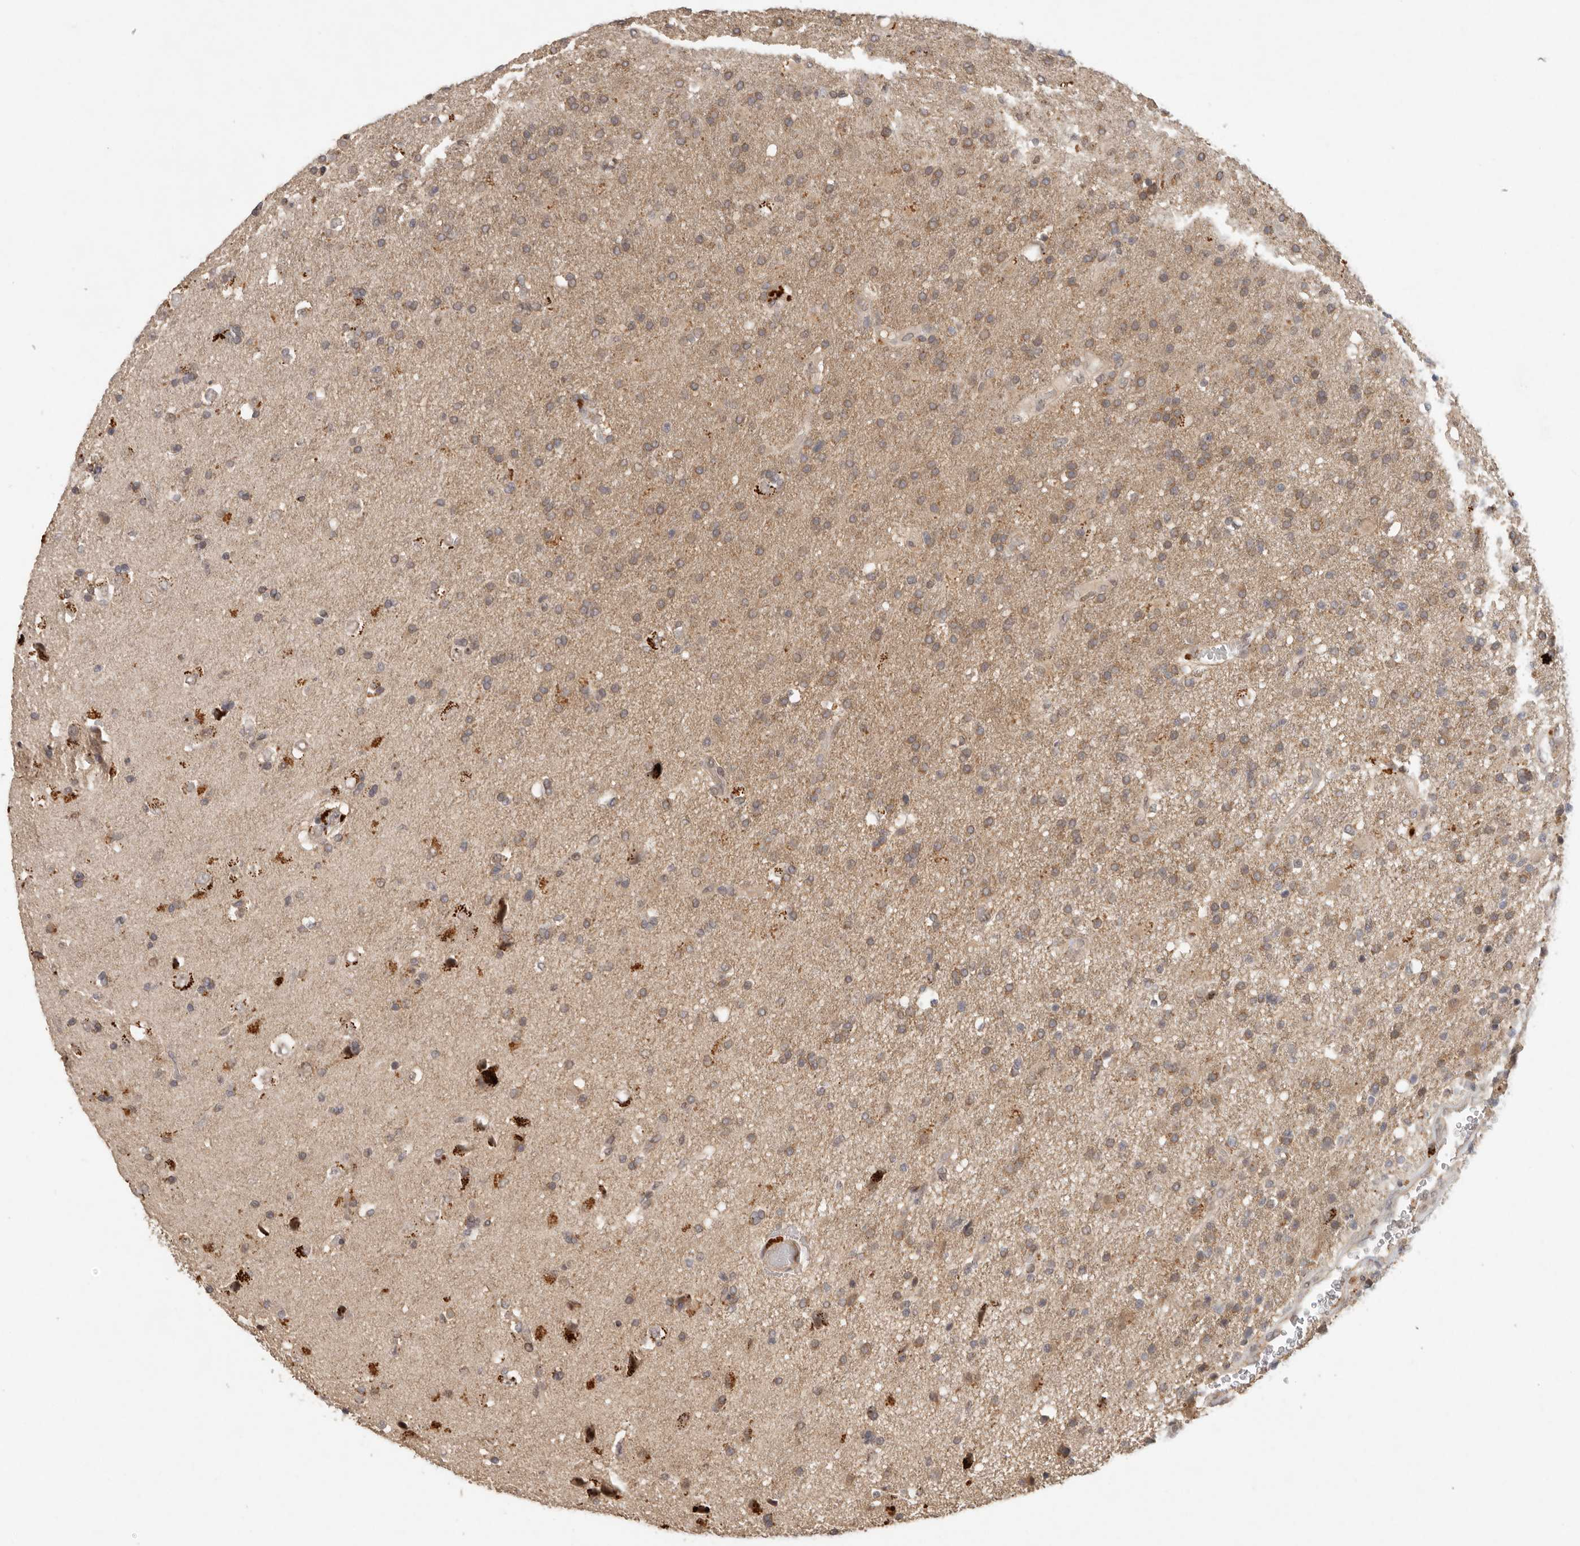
{"staining": {"intensity": "moderate", "quantity": ">75%", "location": "cytoplasmic/membranous"}, "tissue": "glioma", "cell_type": "Tumor cells", "image_type": "cancer", "snomed": [{"axis": "morphology", "description": "Glioma, malignant, High grade"}, {"axis": "topography", "description": "Brain"}], "caption": "Immunohistochemical staining of human malignant glioma (high-grade) displays medium levels of moderate cytoplasmic/membranous protein expression in approximately >75% of tumor cells. (brown staining indicates protein expression, while blue staining denotes nuclei).", "gene": "LRRC75A", "patient": {"sex": "male", "age": 72}}